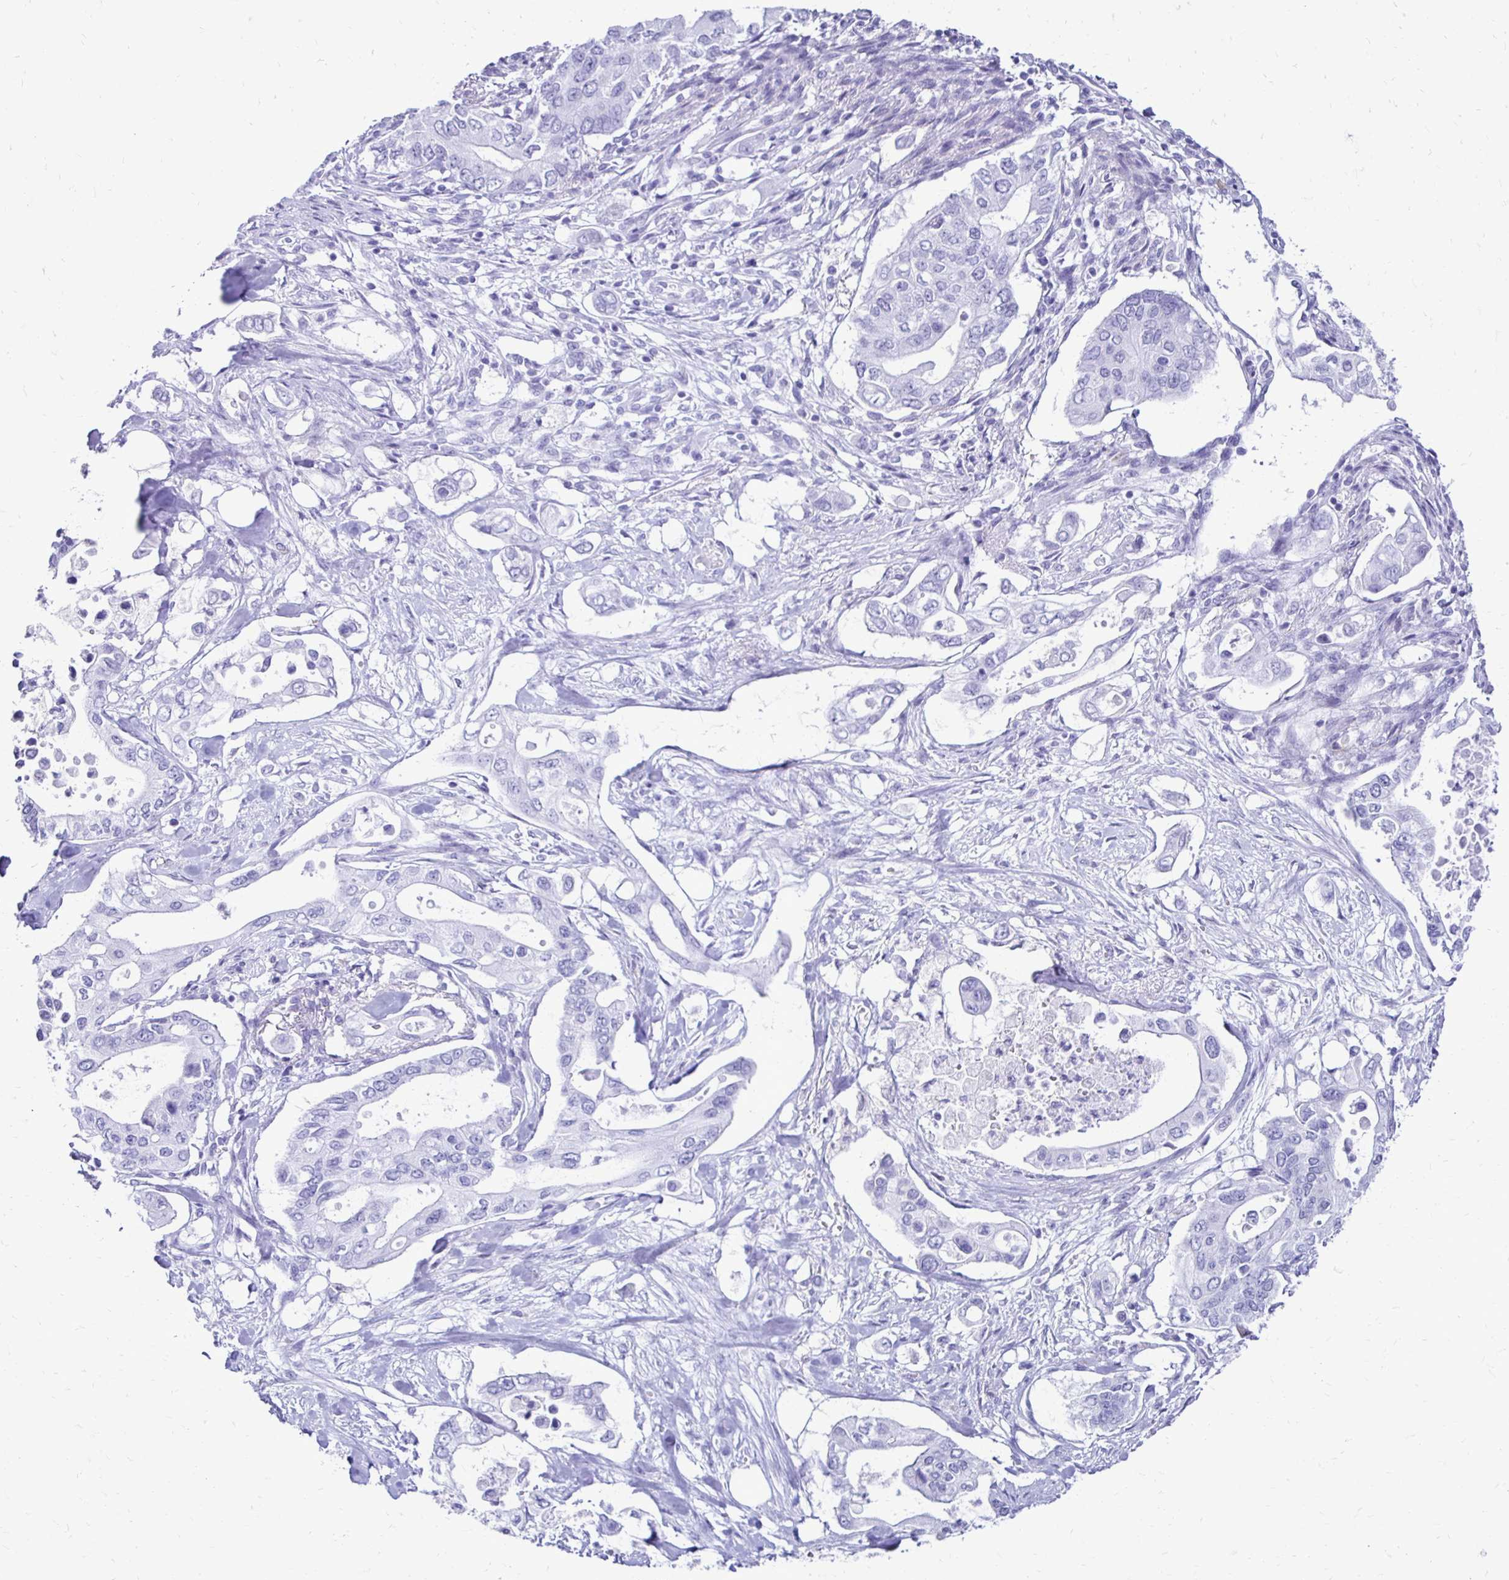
{"staining": {"intensity": "negative", "quantity": "none", "location": "none"}, "tissue": "pancreatic cancer", "cell_type": "Tumor cells", "image_type": "cancer", "snomed": [{"axis": "morphology", "description": "Adenocarcinoma, NOS"}, {"axis": "topography", "description": "Pancreas"}], "caption": "This is an immunohistochemistry micrograph of pancreatic cancer. There is no positivity in tumor cells.", "gene": "CST5", "patient": {"sex": "female", "age": 63}}